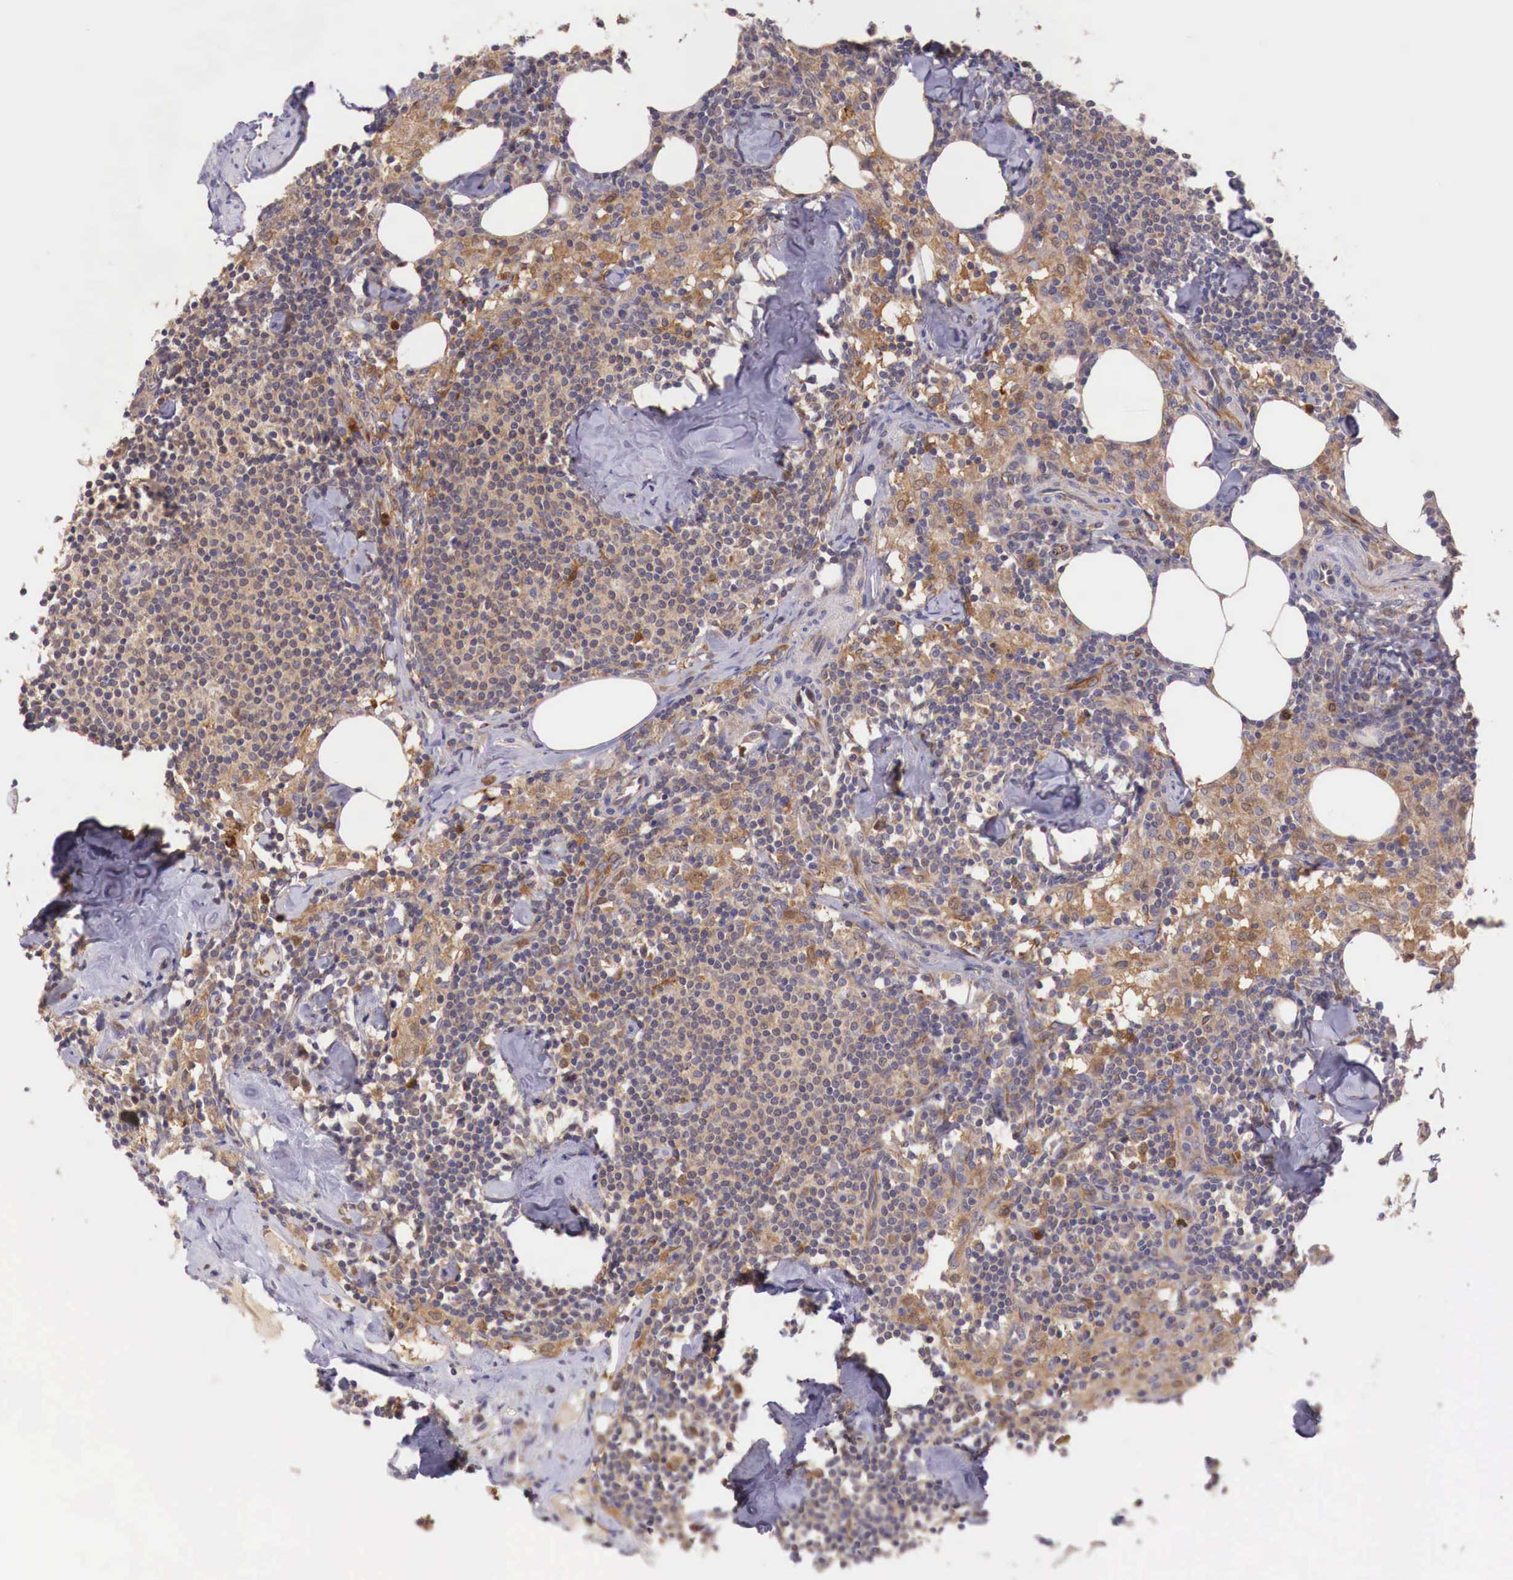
{"staining": {"intensity": "negative", "quantity": "none", "location": "none"}, "tissue": "lymph node", "cell_type": "Non-germinal center cells", "image_type": "normal", "snomed": [{"axis": "morphology", "description": "Normal tissue, NOS"}, {"axis": "topography", "description": "Lymph node"}], "caption": "This photomicrograph is of normal lymph node stained with IHC to label a protein in brown with the nuclei are counter-stained blue. There is no positivity in non-germinal center cells.", "gene": "GAB2", "patient": {"sex": "male", "age": 67}}